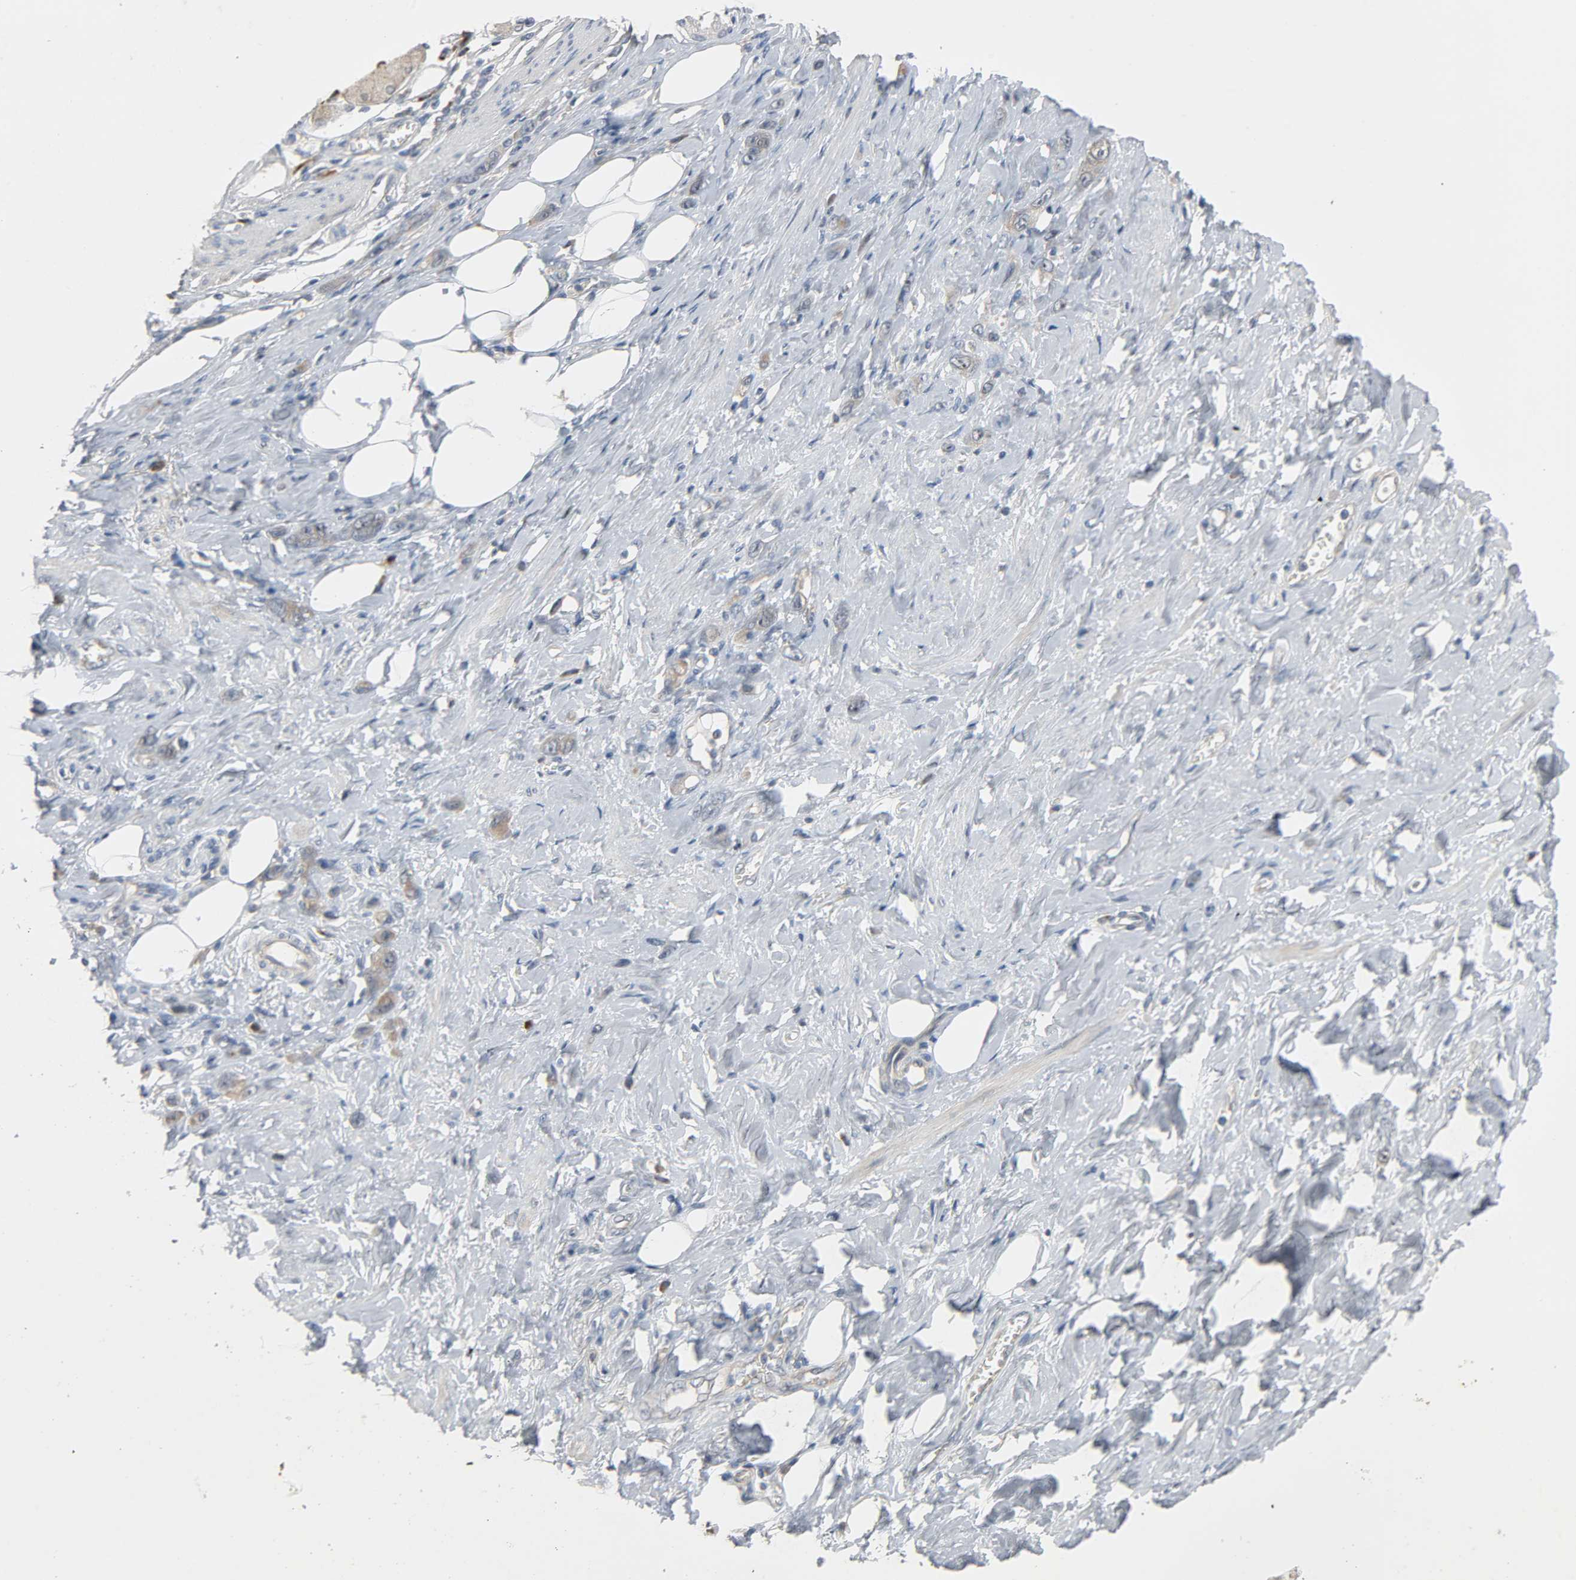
{"staining": {"intensity": "weak", "quantity": ">75%", "location": "cytoplasmic/membranous"}, "tissue": "stomach cancer", "cell_type": "Tumor cells", "image_type": "cancer", "snomed": [{"axis": "morphology", "description": "Adenocarcinoma, NOS"}, {"axis": "topography", "description": "Stomach"}], "caption": "Tumor cells display low levels of weak cytoplasmic/membranous staining in about >75% of cells in stomach adenocarcinoma. (IHC, brightfield microscopy, high magnification).", "gene": "CD4", "patient": {"sex": "male", "age": 82}}